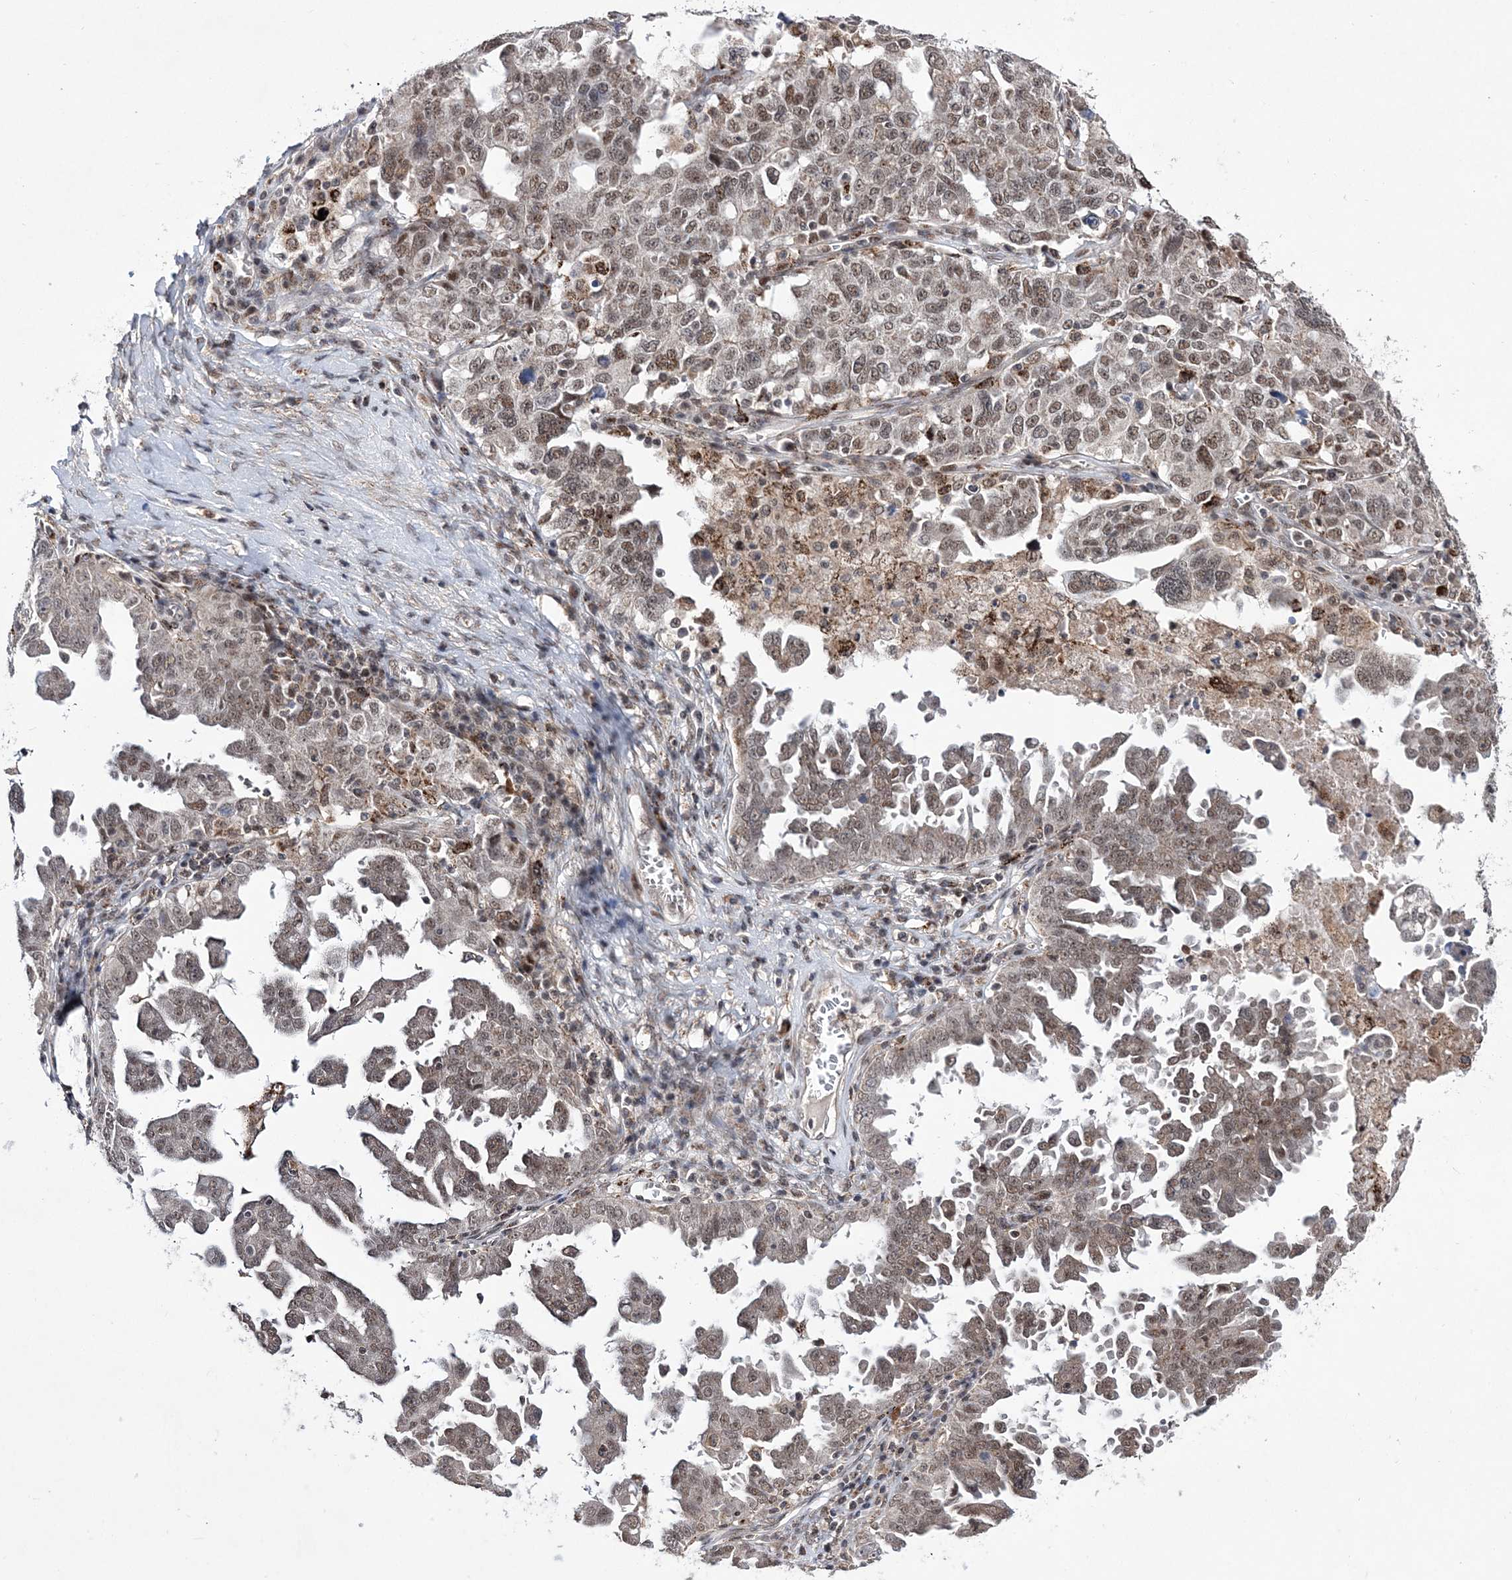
{"staining": {"intensity": "moderate", "quantity": ">75%", "location": "nuclear"}, "tissue": "ovarian cancer", "cell_type": "Tumor cells", "image_type": "cancer", "snomed": [{"axis": "morphology", "description": "Carcinoma, endometroid"}, {"axis": "topography", "description": "Ovary"}], "caption": "Brown immunohistochemical staining in ovarian endometroid carcinoma shows moderate nuclear expression in about >75% of tumor cells. The staining was performed using DAB (3,3'-diaminobenzidine), with brown indicating positive protein expression. Nuclei are stained blue with hematoxylin.", "gene": "BOD1L1", "patient": {"sex": "female", "age": 62}}